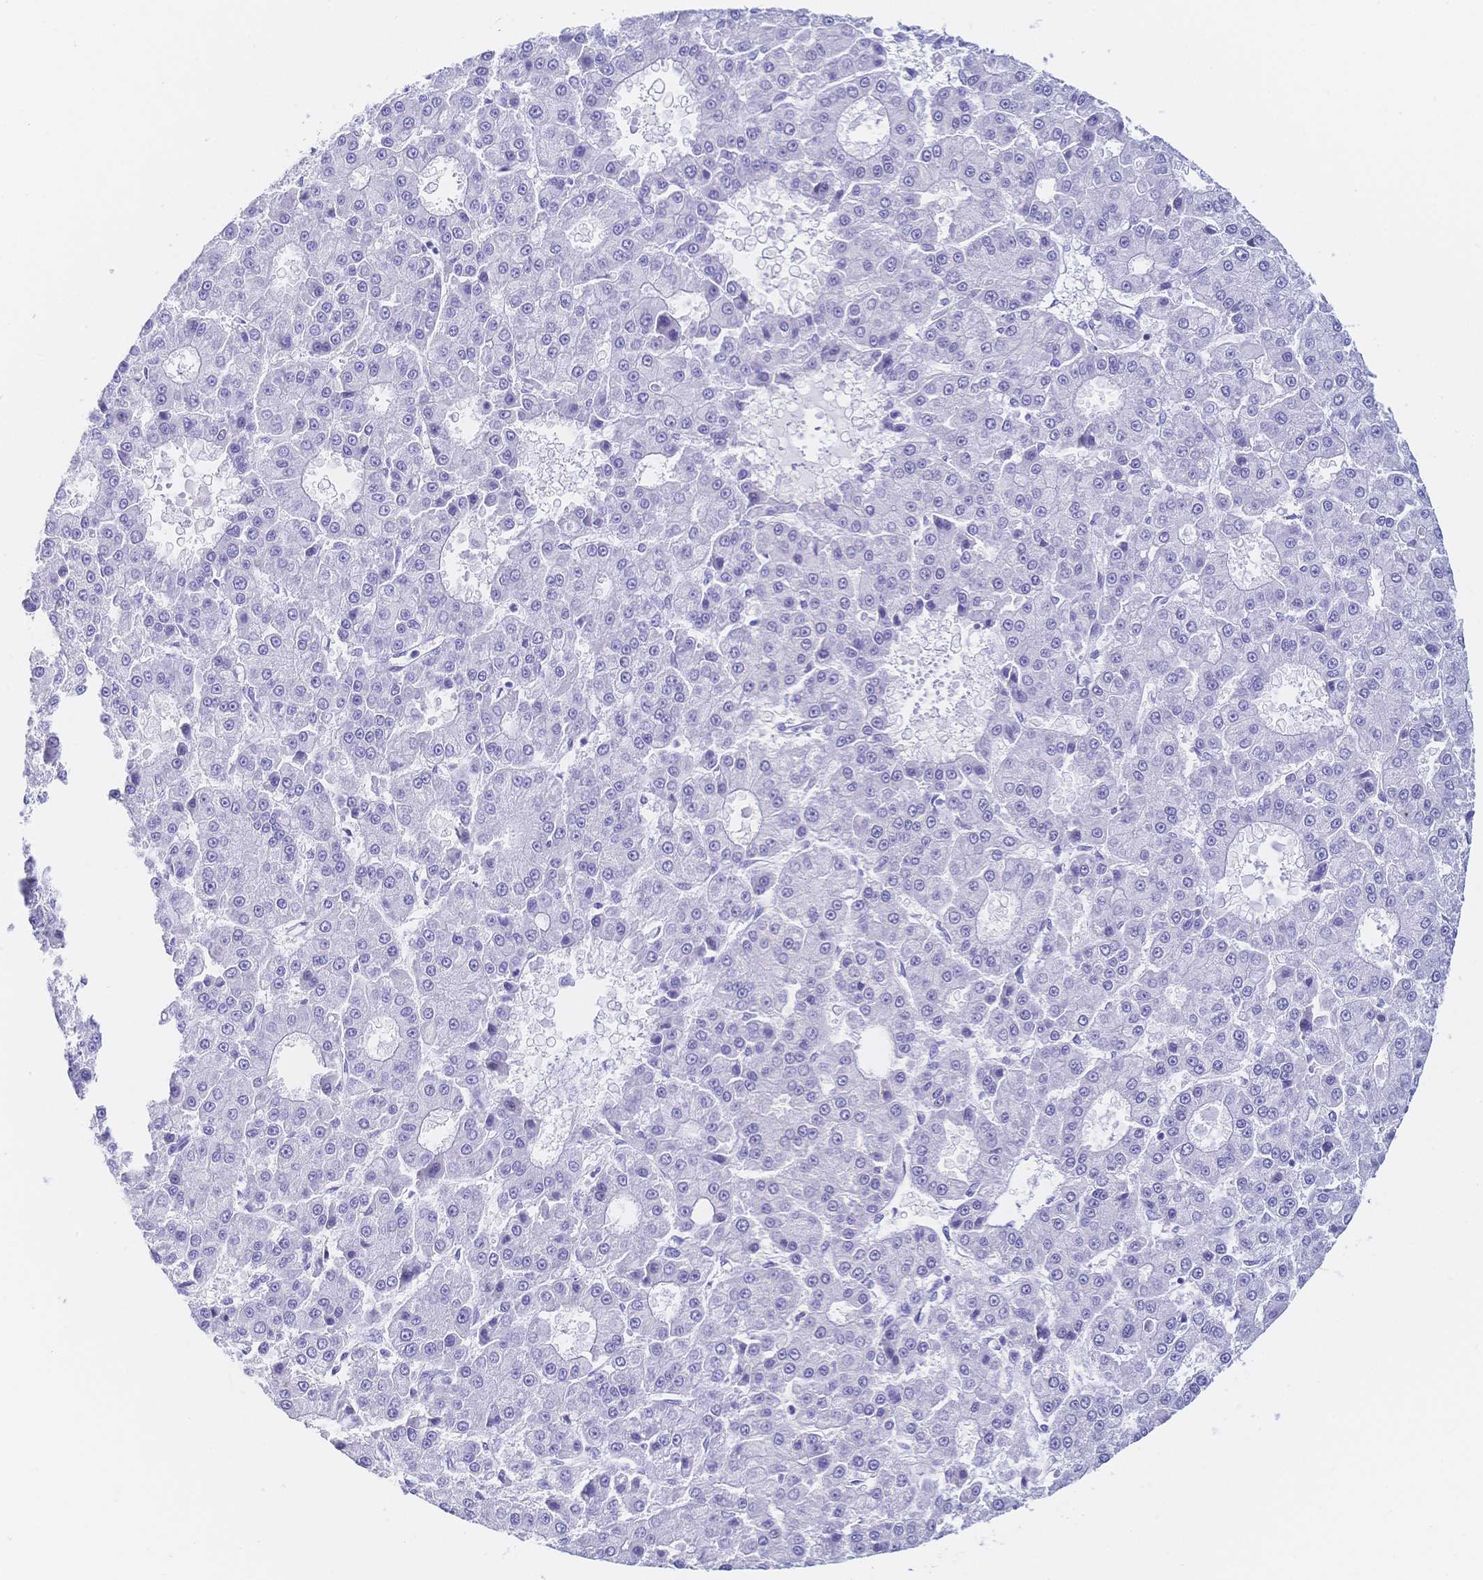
{"staining": {"intensity": "negative", "quantity": "none", "location": "none"}, "tissue": "liver cancer", "cell_type": "Tumor cells", "image_type": "cancer", "snomed": [{"axis": "morphology", "description": "Carcinoma, Hepatocellular, NOS"}, {"axis": "topography", "description": "Liver"}], "caption": "The image reveals no significant expression in tumor cells of liver hepatocellular carcinoma.", "gene": "MEP1B", "patient": {"sex": "male", "age": 70}}